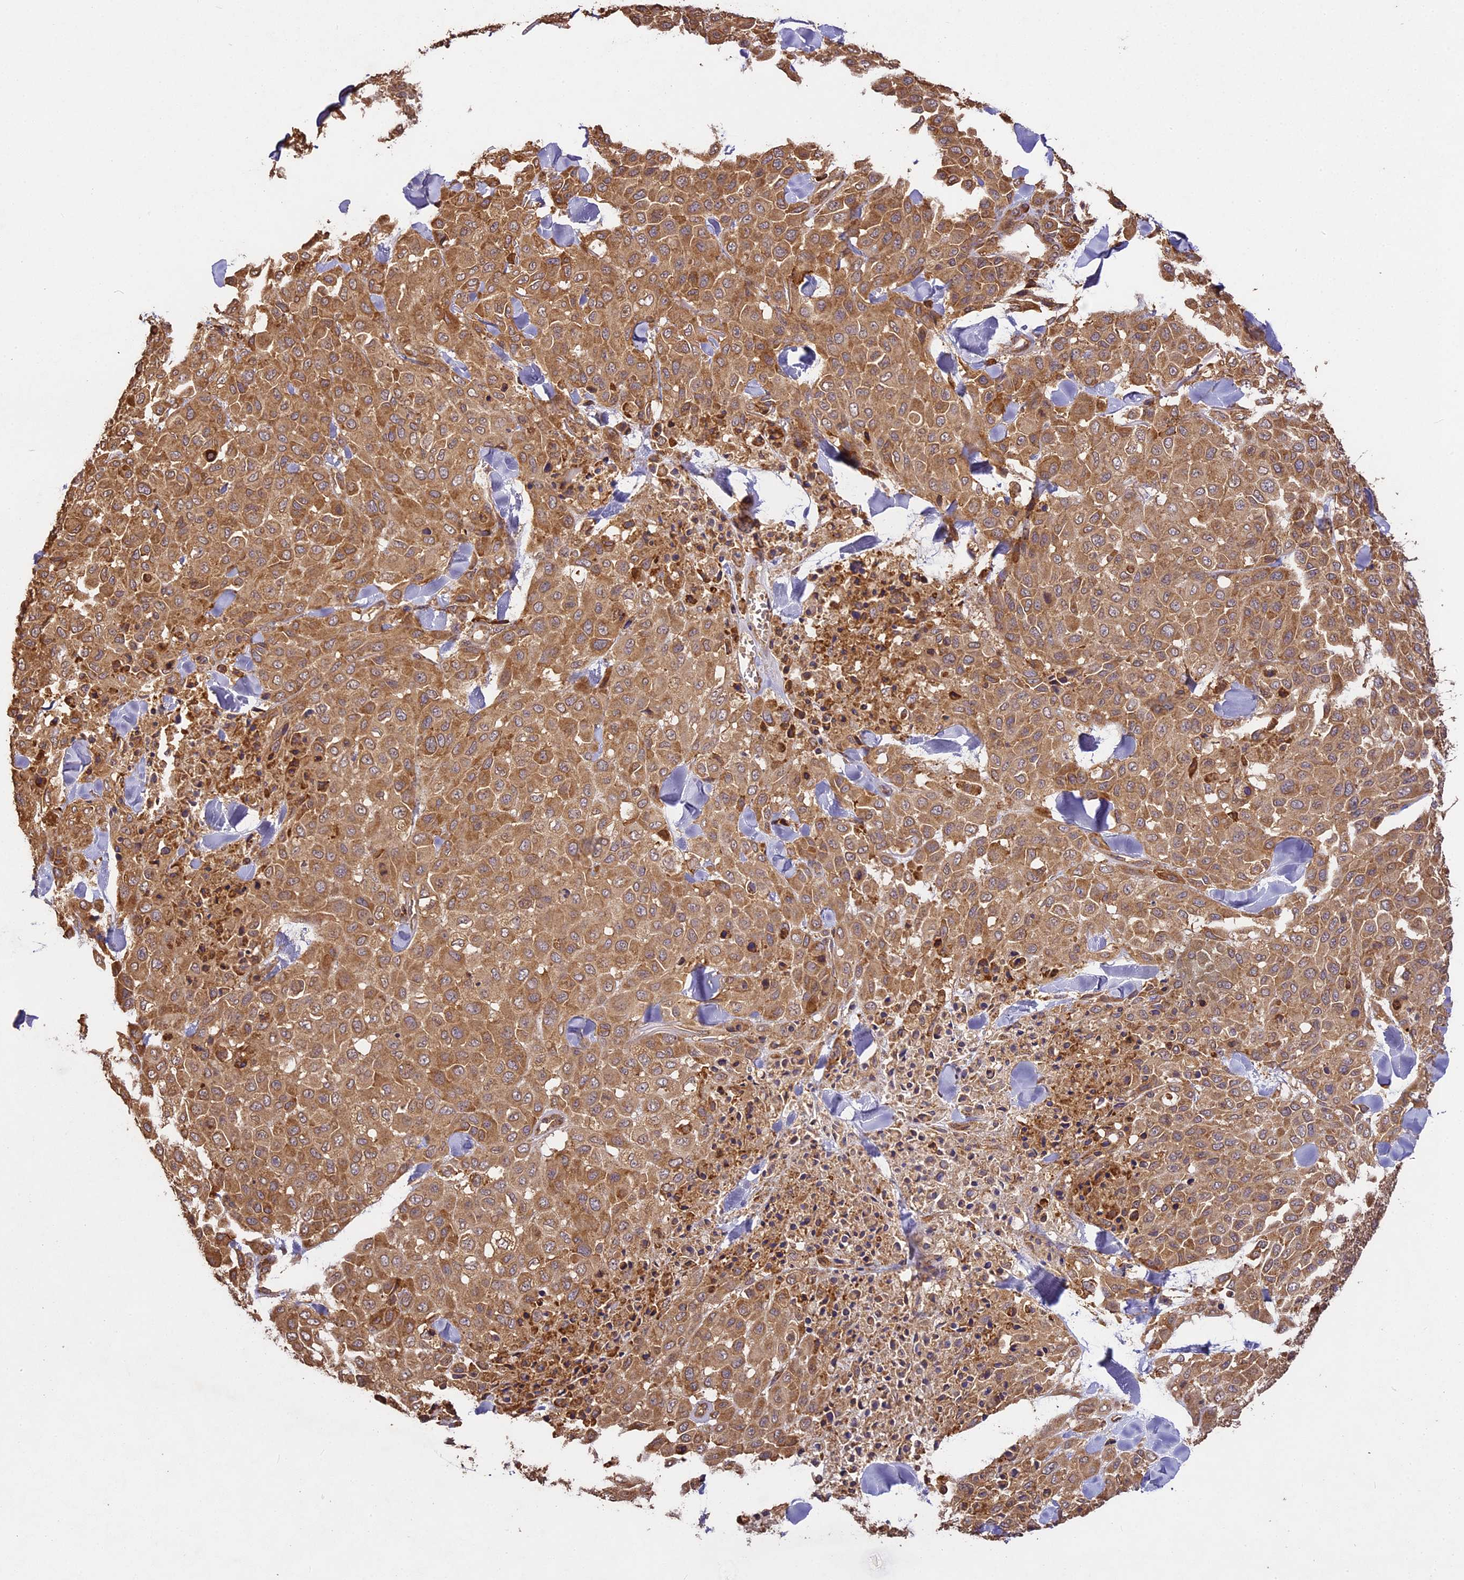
{"staining": {"intensity": "moderate", "quantity": ">75%", "location": "cytoplasmic/membranous"}, "tissue": "melanoma", "cell_type": "Tumor cells", "image_type": "cancer", "snomed": [{"axis": "morphology", "description": "Malignant melanoma, Metastatic site"}, {"axis": "topography", "description": "Skin"}], "caption": "Immunohistochemistry (IHC) micrograph of malignant melanoma (metastatic site) stained for a protein (brown), which shows medium levels of moderate cytoplasmic/membranous expression in approximately >75% of tumor cells.", "gene": "BRAP", "patient": {"sex": "female", "age": 81}}